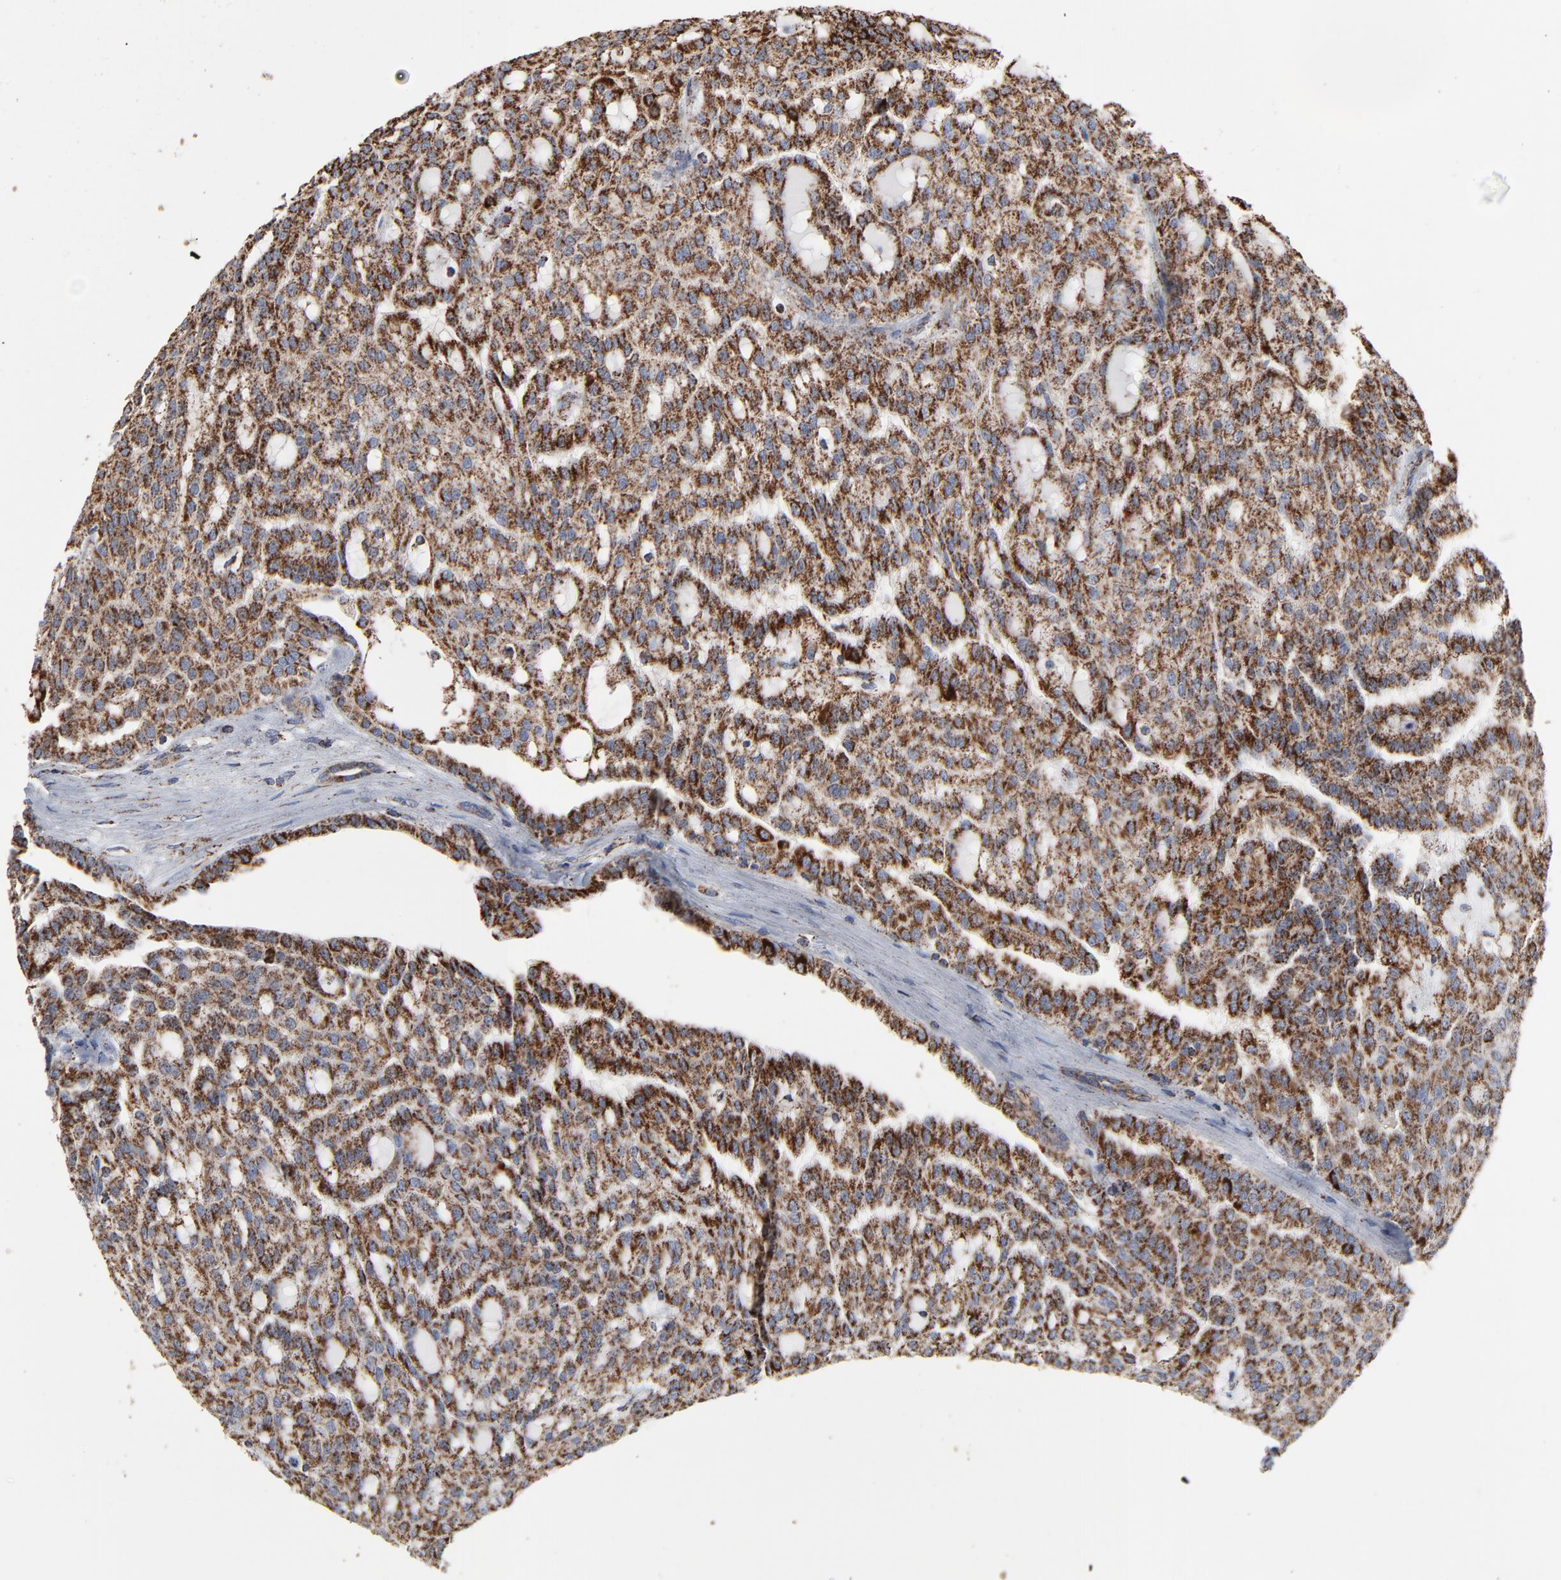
{"staining": {"intensity": "strong", "quantity": ">75%", "location": "cytoplasmic/membranous"}, "tissue": "renal cancer", "cell_type": "Tumor cells", "image_type": "cancer", "snomed": [{"axis": "morphology", "description": "Adenocarcinoma, NOS"}, {"axis": "topography", "description": "Kidney"}], "caption": "Immunohistochemistry (IHC) micrograph of renal cancer stained for a protein (brown), which shows high levels of strong cytoplasmic/membranous staining in about >75% of tumor cells.", "gene": "UQCRC1", "patient": {"sex": "male", "age": 63}}